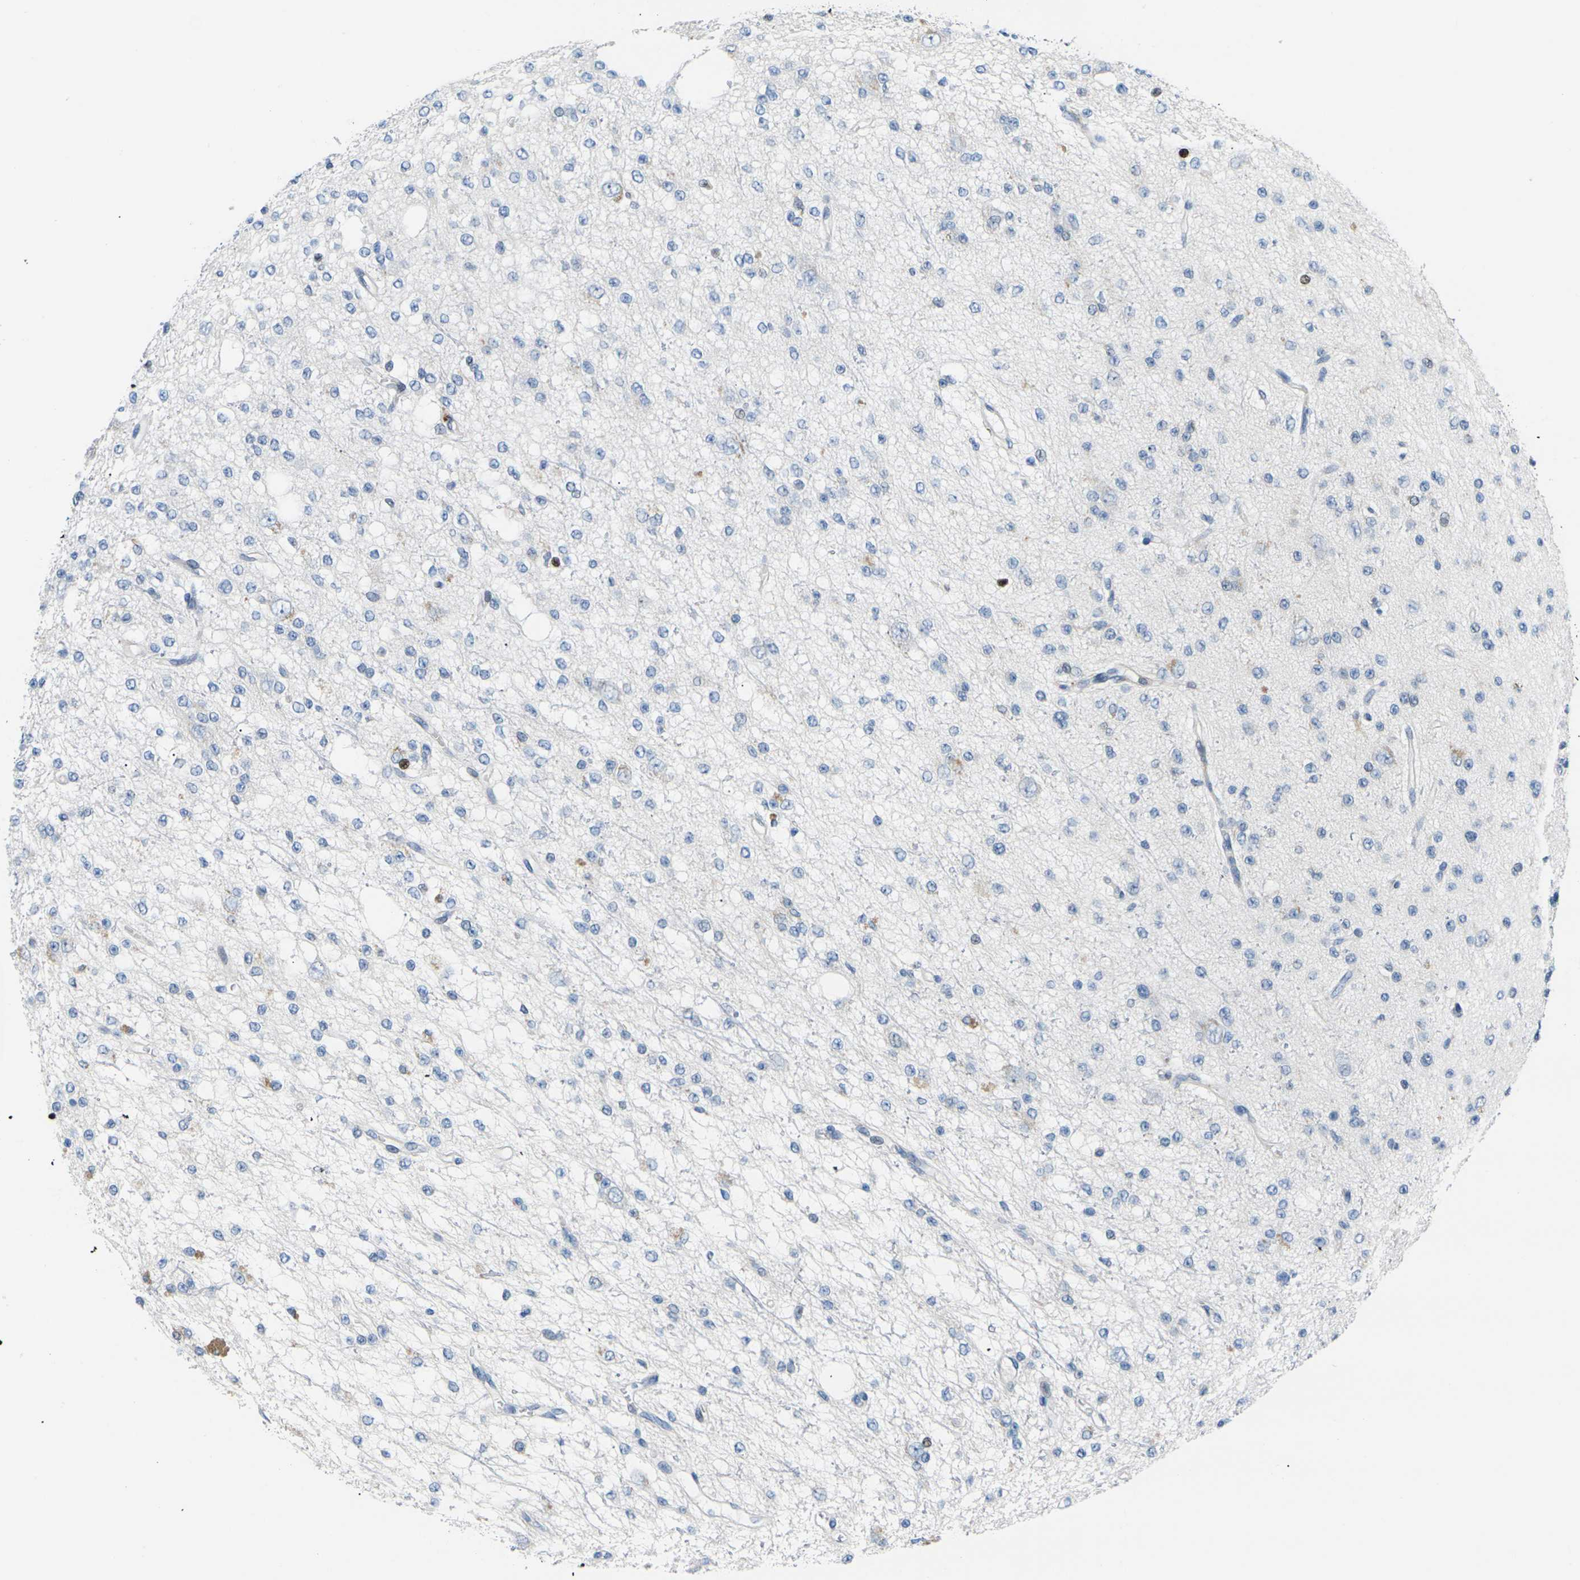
{"staining": {"intensity": "moderate", "quantity": "<25%", "location": "cytoplasmic/membranous,nuclear"}, "tissue": "glioma", "cell_type": "Tumor cells", "image_type": "cancer", "snomed": [{"axis": "morphology", "description": "Glioma, malignant, Low grade"}, {"axis": "topography", "description": "Brain"}], "caption": "Glioma tissue shows moderate cytoplasmic/membranous and nuclear positivity in approximately <25% of tumor cells (DAB IHC with brightfield microscopy, high magnification).", "gene": "RPS6KA3", "patient": {"sex": "male", "age": 38}}